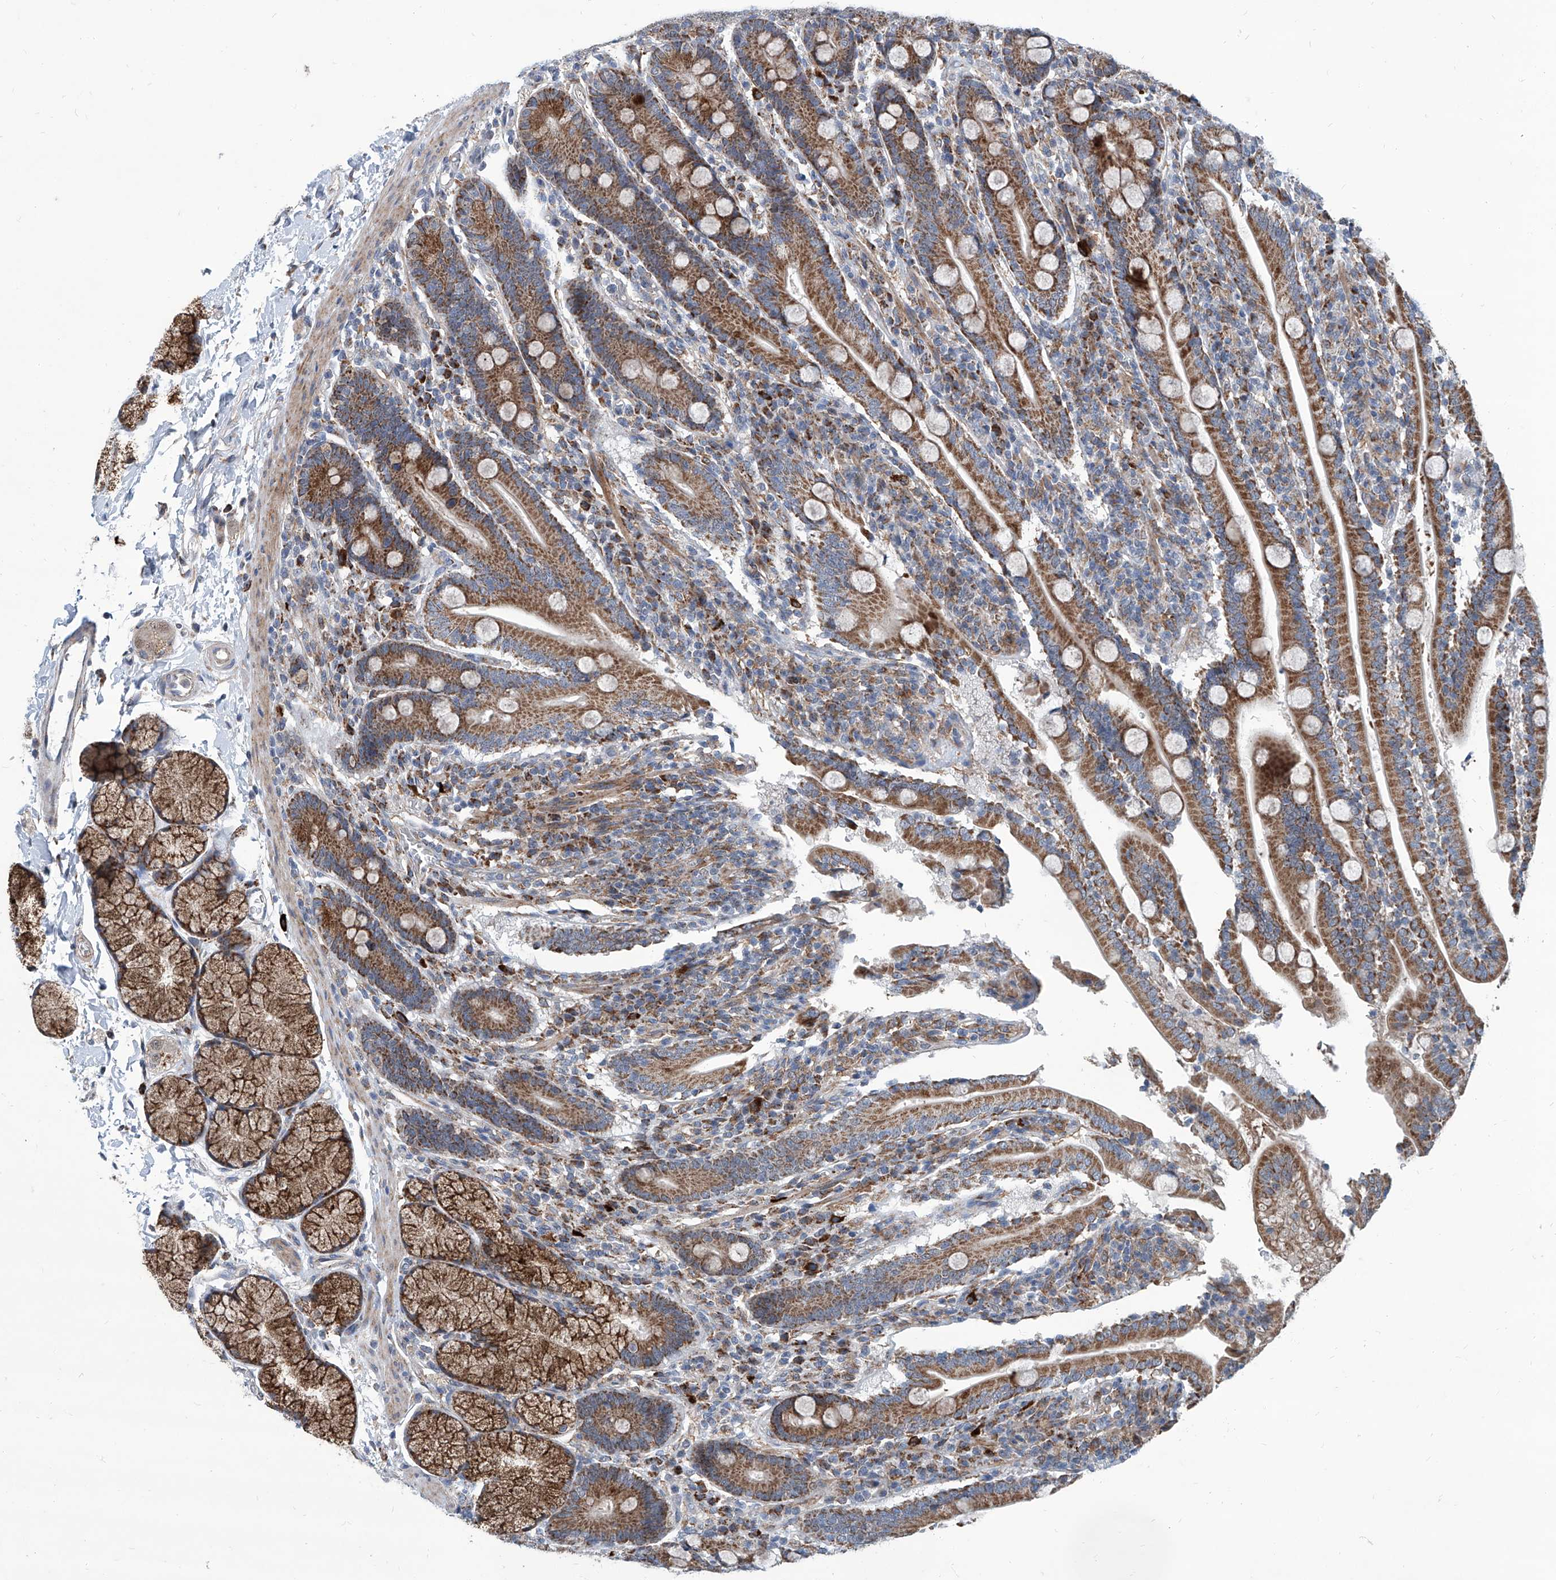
{"staining": {"intensity": "strong", "quantity": ">75%", "location": "cytoplasmic/membranous"}, "tissue": "duodenum", "cell_type": "Glandular cells", "image_type": "normal", "snomed": [{"axis": "morphology", "description": "Normal tissue, NOS"}, {"axis": "topography", "description": "Duodenum"}], "caption": "Immunohistochemical staining of benign duodenum exhibits high levels of strong cytoplasmic/membranous expression in about >75% of glandular cells. (Stains: DAB in brown, nuclei in blue, Microscopy: brightfield microscopy at high magnification).", "gene": "USP48", "patient": {"sex": "male", "age": 35}}